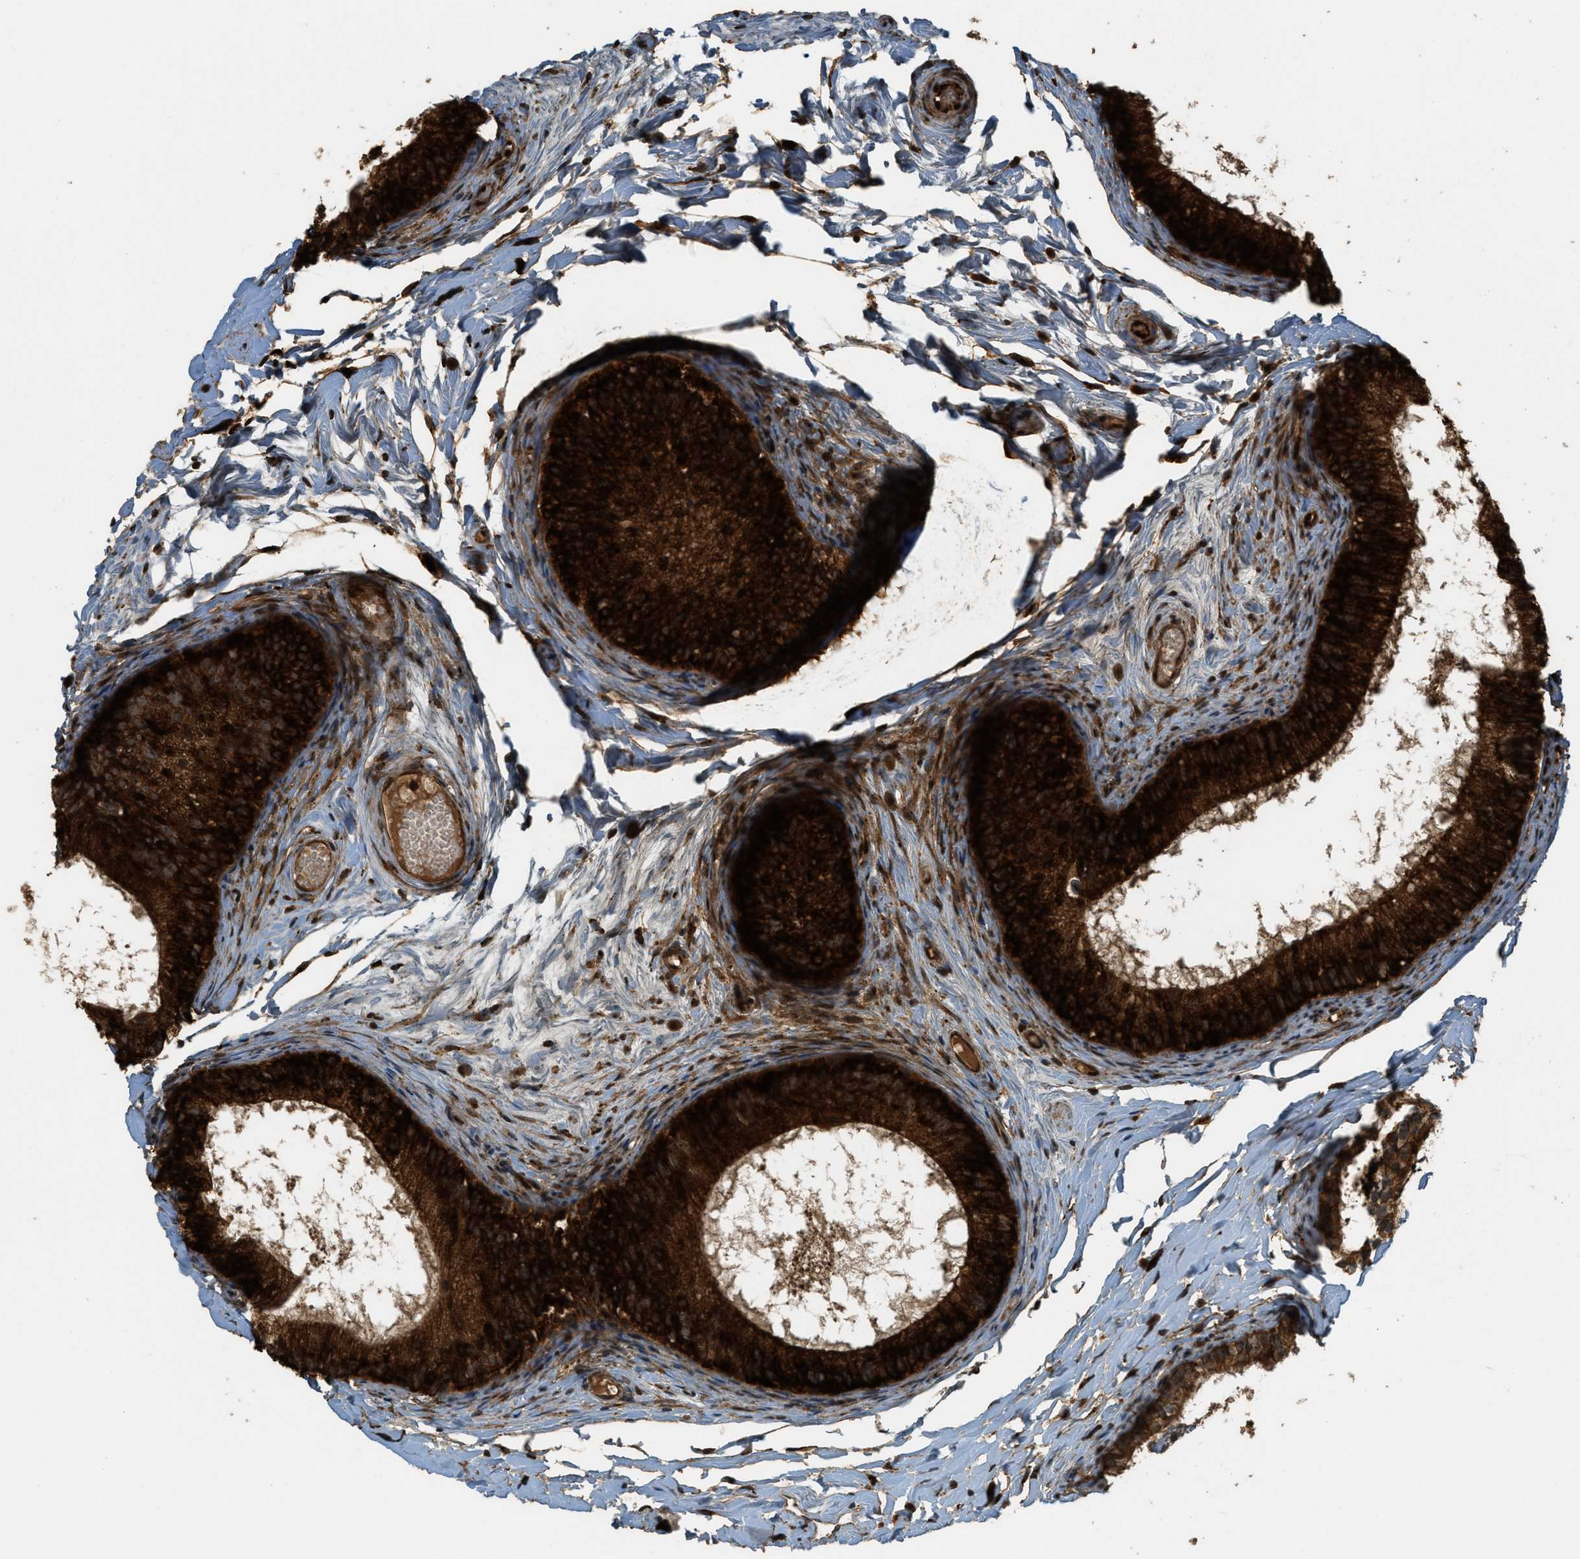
{"staining": {"intensity": "strong", "quantity": ">75%", "location": "cytoplasmic/membranous"}, "tissue": "epididymis", "cell_type": "Glandular cells", "image_type": "normal", "snomed": [{"axis": "morphology", "description": "Normal tissue, NOS"}, {"axis": "topography", "description": "Epididymis"}], "caption": "DAB (3,3'-diaminobenzidine) immunohistochemical staining of benign human epididymis shows strong cytoplasmic/membranous protein staining in about >75% of glandular cells.", "gene": "PCDH18", "patient": {"sex": "male", "age": 46}}